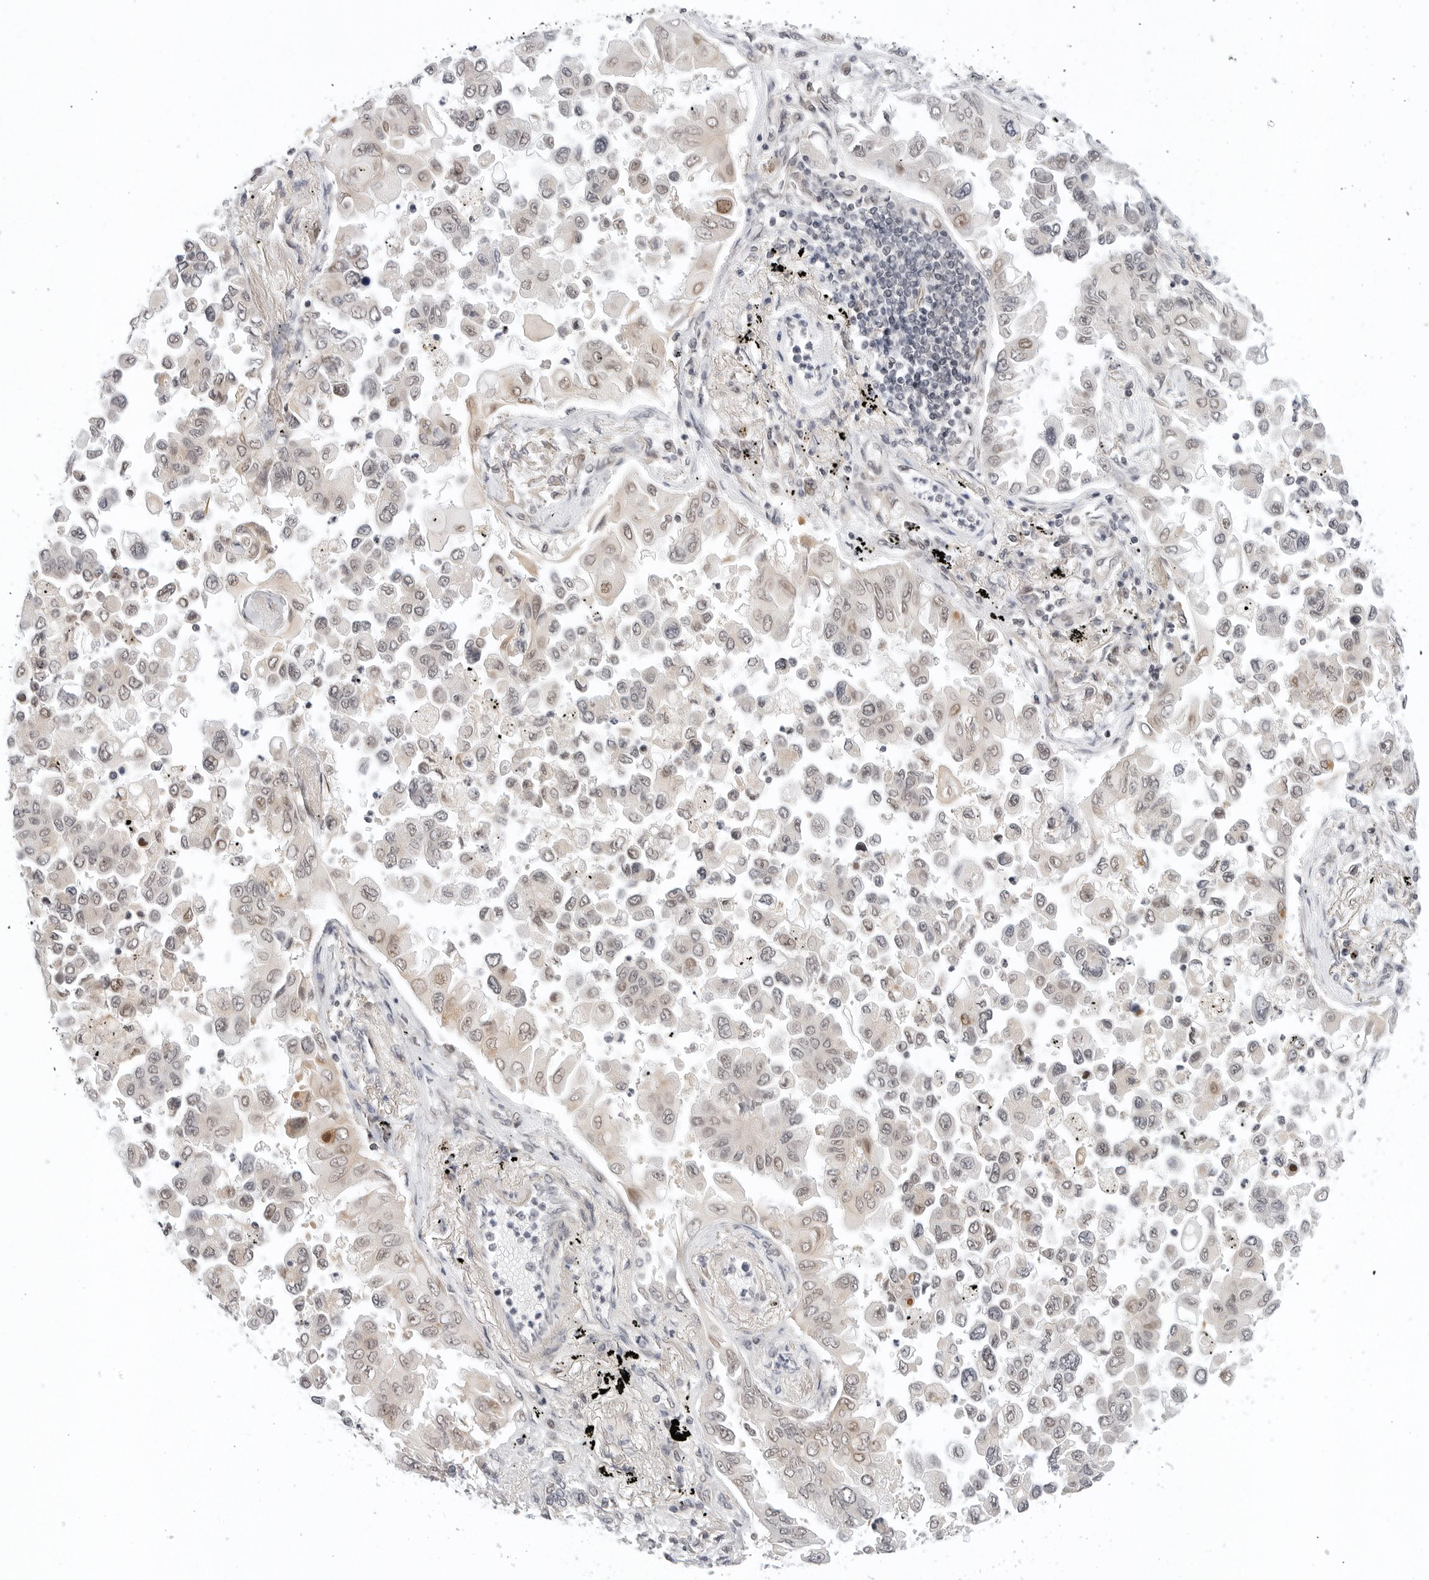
{"staining": {"intensity": "weak", "quantity": "25%-75%", "location": "cytoplasmic/membranous,nuclear"}, "tissue": "lung cancer", "cell_type": "Tumor cells", "image_type": "cancer", "snomed": [{"axis": "morphology", "description": "Adenocarcinoma, NOS"}, {"axis": "topography", "description": "Lung"}], "caption": "A photomicrograph of human lung cancer (adenocarcinoma) stained for a protein exhibits weak cytoplasmic/membranous and nuclear brown staining in tumor cells. The protein of interest is stained brown, and the nuclei are stained in blue (DAB IHC with brightfield microscopy, high magnification).", "gene": "TSEN2", "patient": {"sex": "female", "age": 67}}